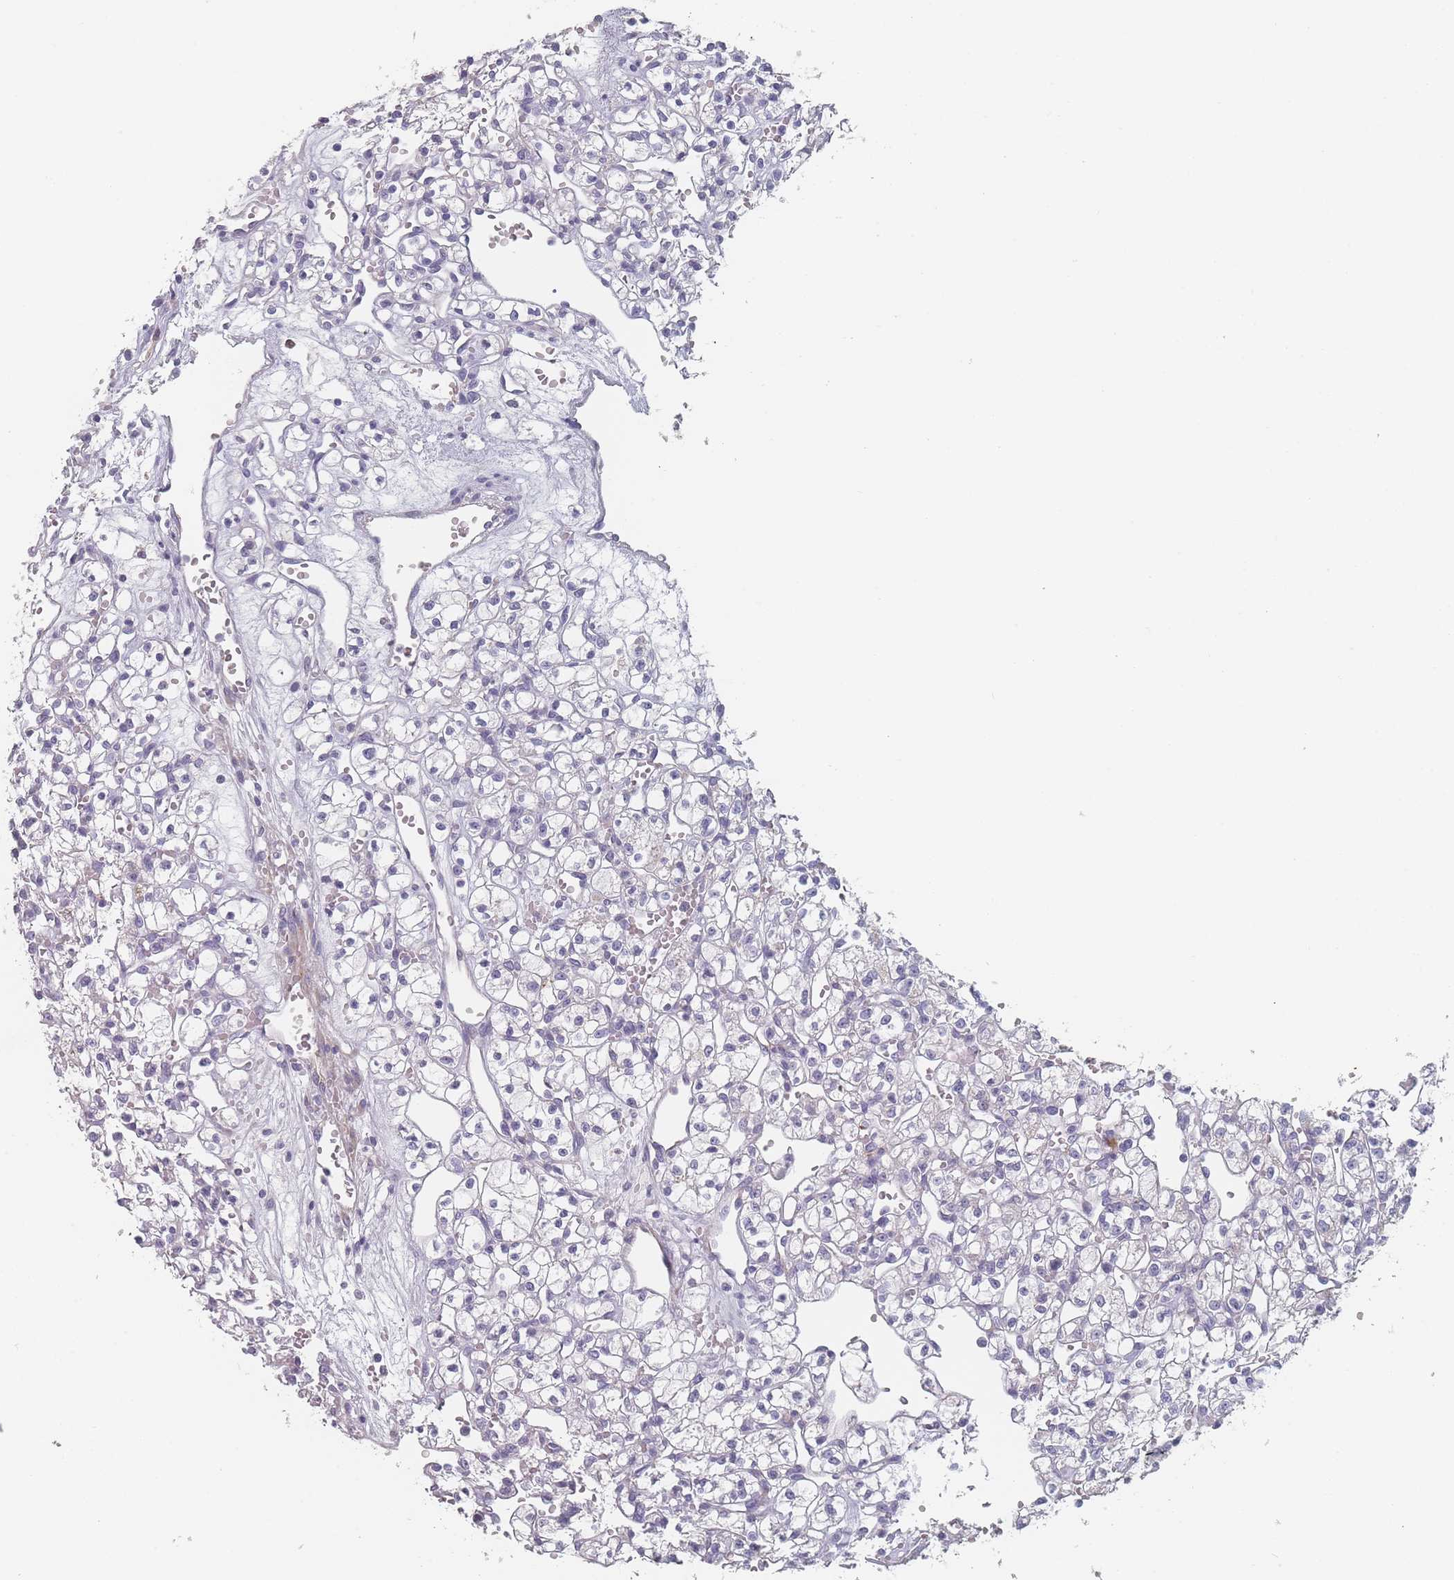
{"staining": {"intensity": "negative", "quantity": "none", "location": "none"}, "tissue": "renal cancer", "cell_type": "Tumor cells", "image_type": "cancer", "snomed": [{"axis": "morphology", "description": "Adenocarcinoma, NOS"}, {"axis": "topography", "description": "Kidney"}], "caption": "Immunohistochemistry of human renal cancer demonstrates no positivity in tumor cells.", "gene": "SLC35E4", "patient": {"sex": "female", "age": 59}}